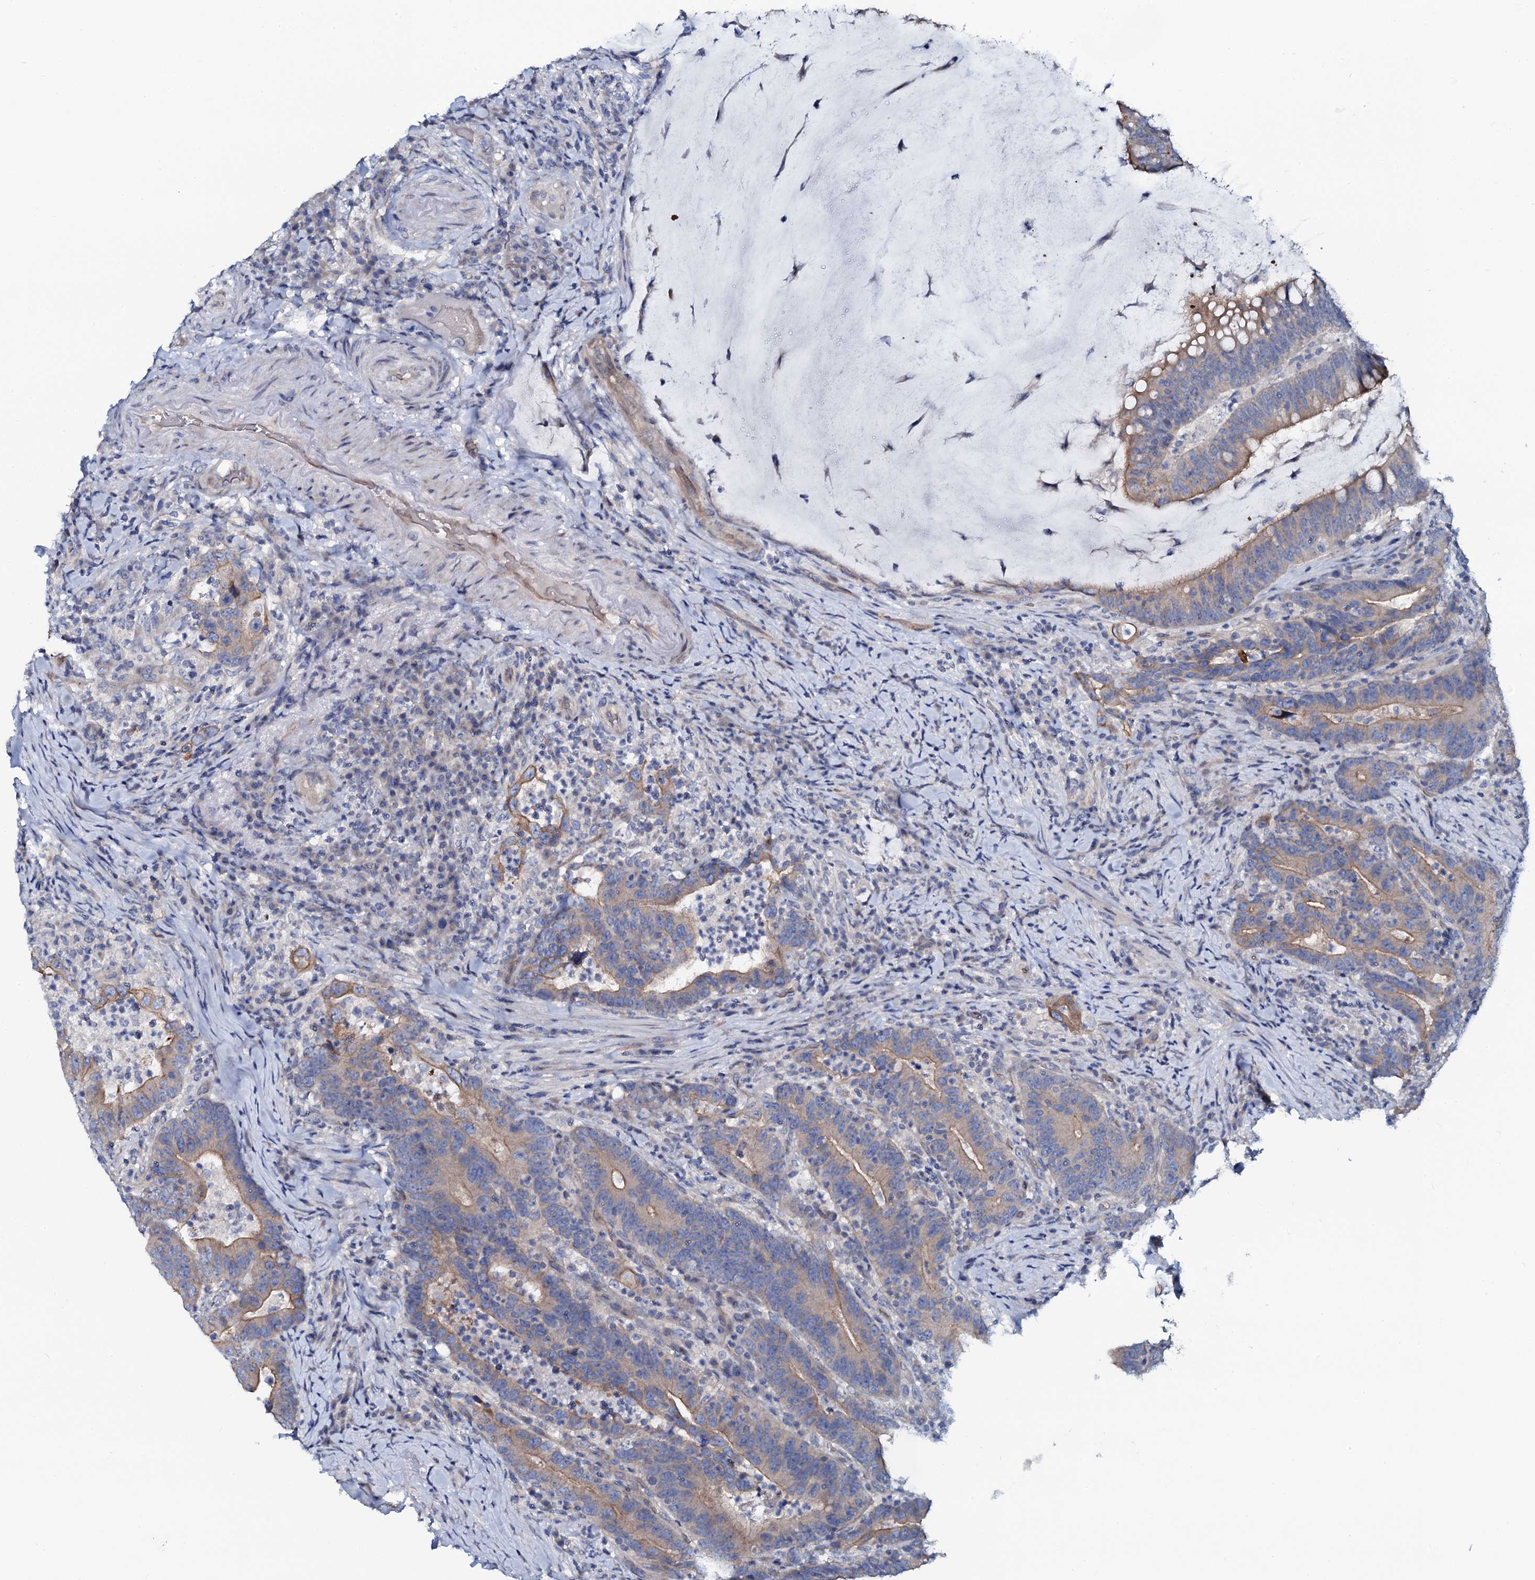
{"staining": {"intensity": "moderate", "quantity": "25%-75%", "location": "cytoplasmic/membranous"}, "tissue": "colorectal cancer", "cell_type": "Tumor cells", "image_type": "cancer", "snomed": [{"axis": "morphology", "description": "Adenocarcinoma, NOS"}, {"axis": "topography", "description": "Colon"}], "caption": "This is an image of IHC staining of colorectal cancer (adenocarcinoma), which shows moderate expression in the cytoplasmic/membranous of tumor cells.", "gene": "C10orf88", "patient": {"sex": "female", "age": 66}}